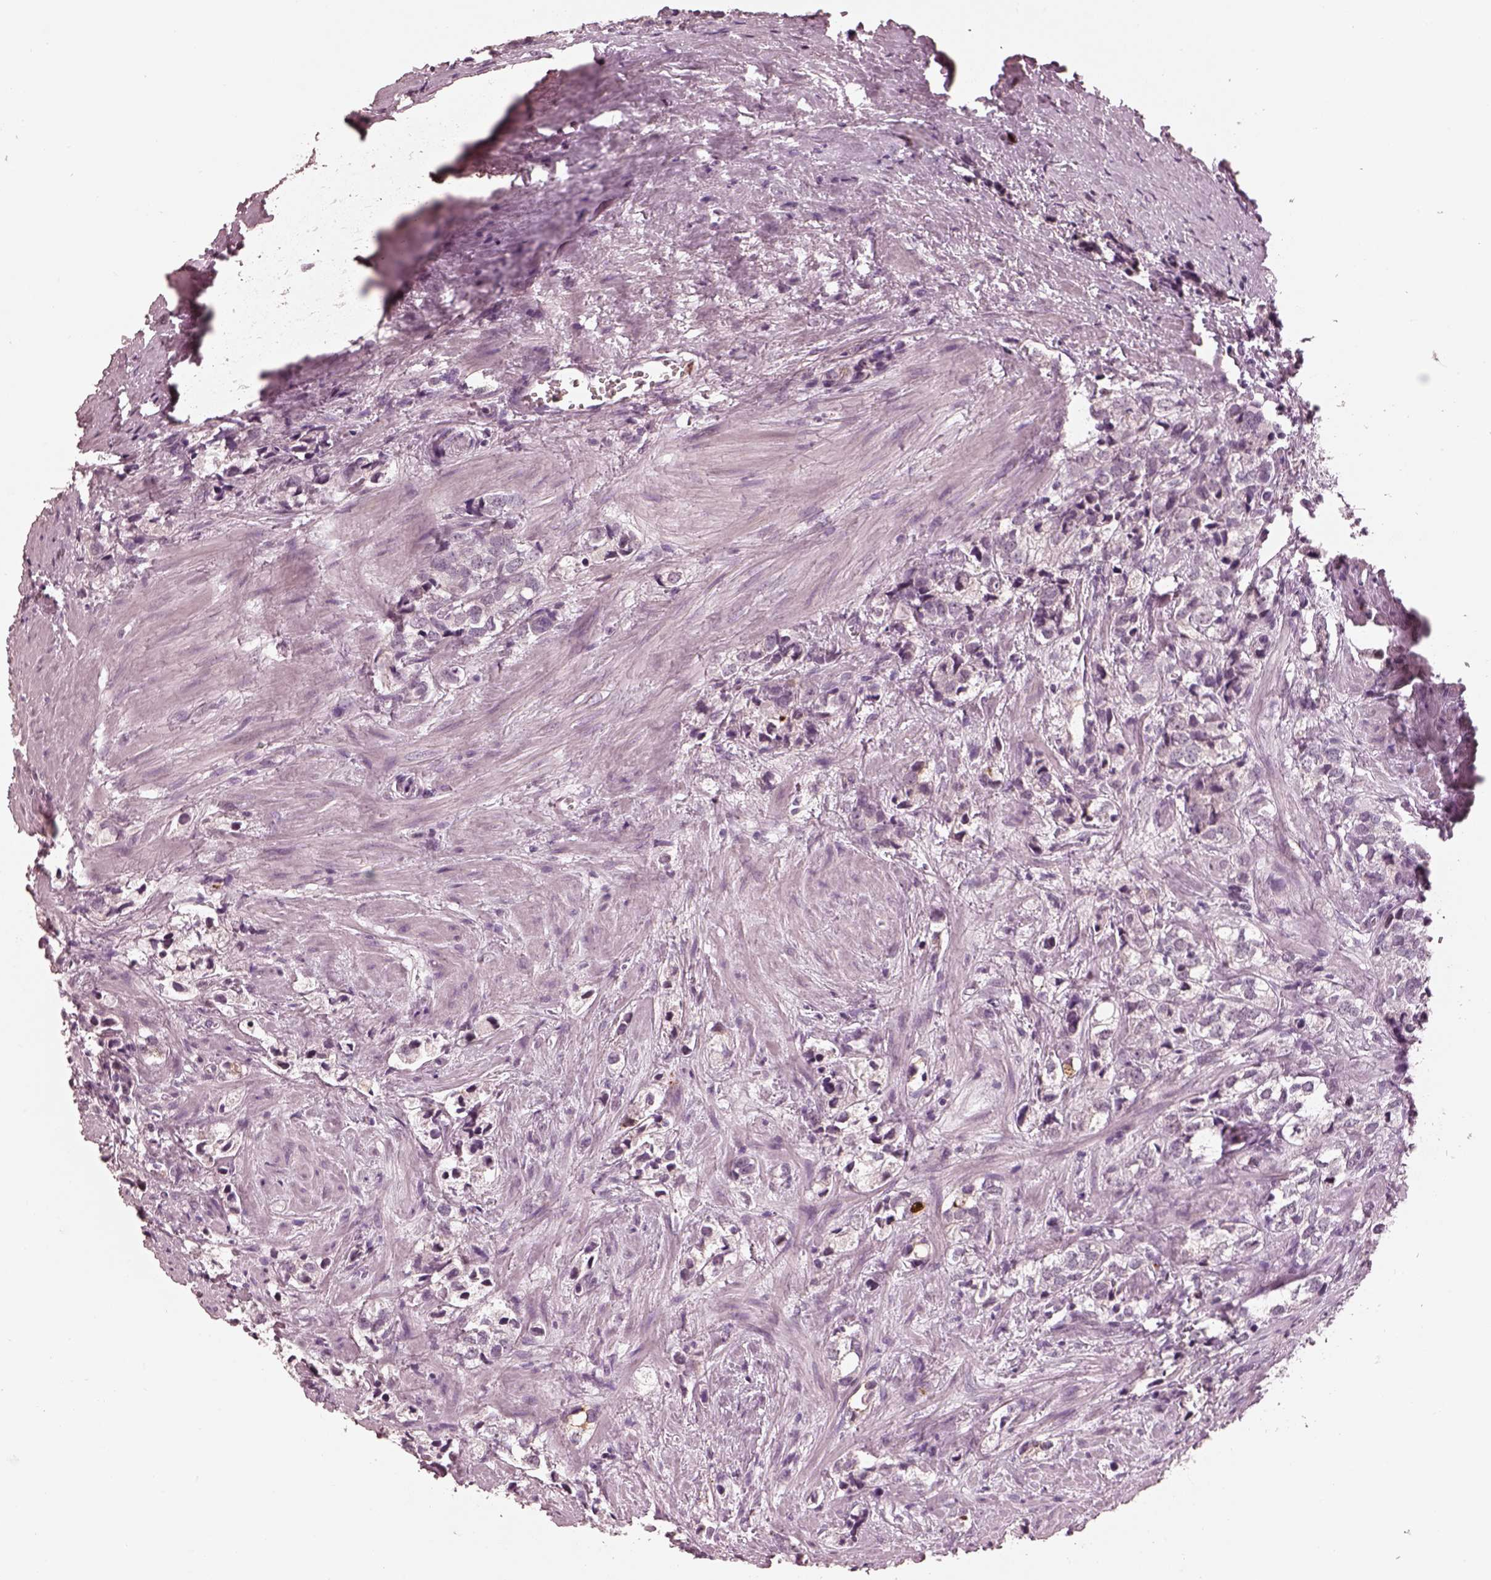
{"staining": {"intensity": "negative", "quantity": "none", "location": "none"}, "tissue": "prostate cancer", "cell_type": "Tumor cells", "image_type": "cancer", "snomed": [{"axis": "morphology", "description": "Adenocarcinoma, NOS"}, {"axis": "topography", "description": "Prostate and seminal vesicle, NOS"}], "caption": "High power microscopy micrograph of an IHC image of adenocarcinoma (prostate), revealing no significant positivity in tumor cells.", "gene": "KCNA2", "patient": {"sex": "male", "age": 63}}